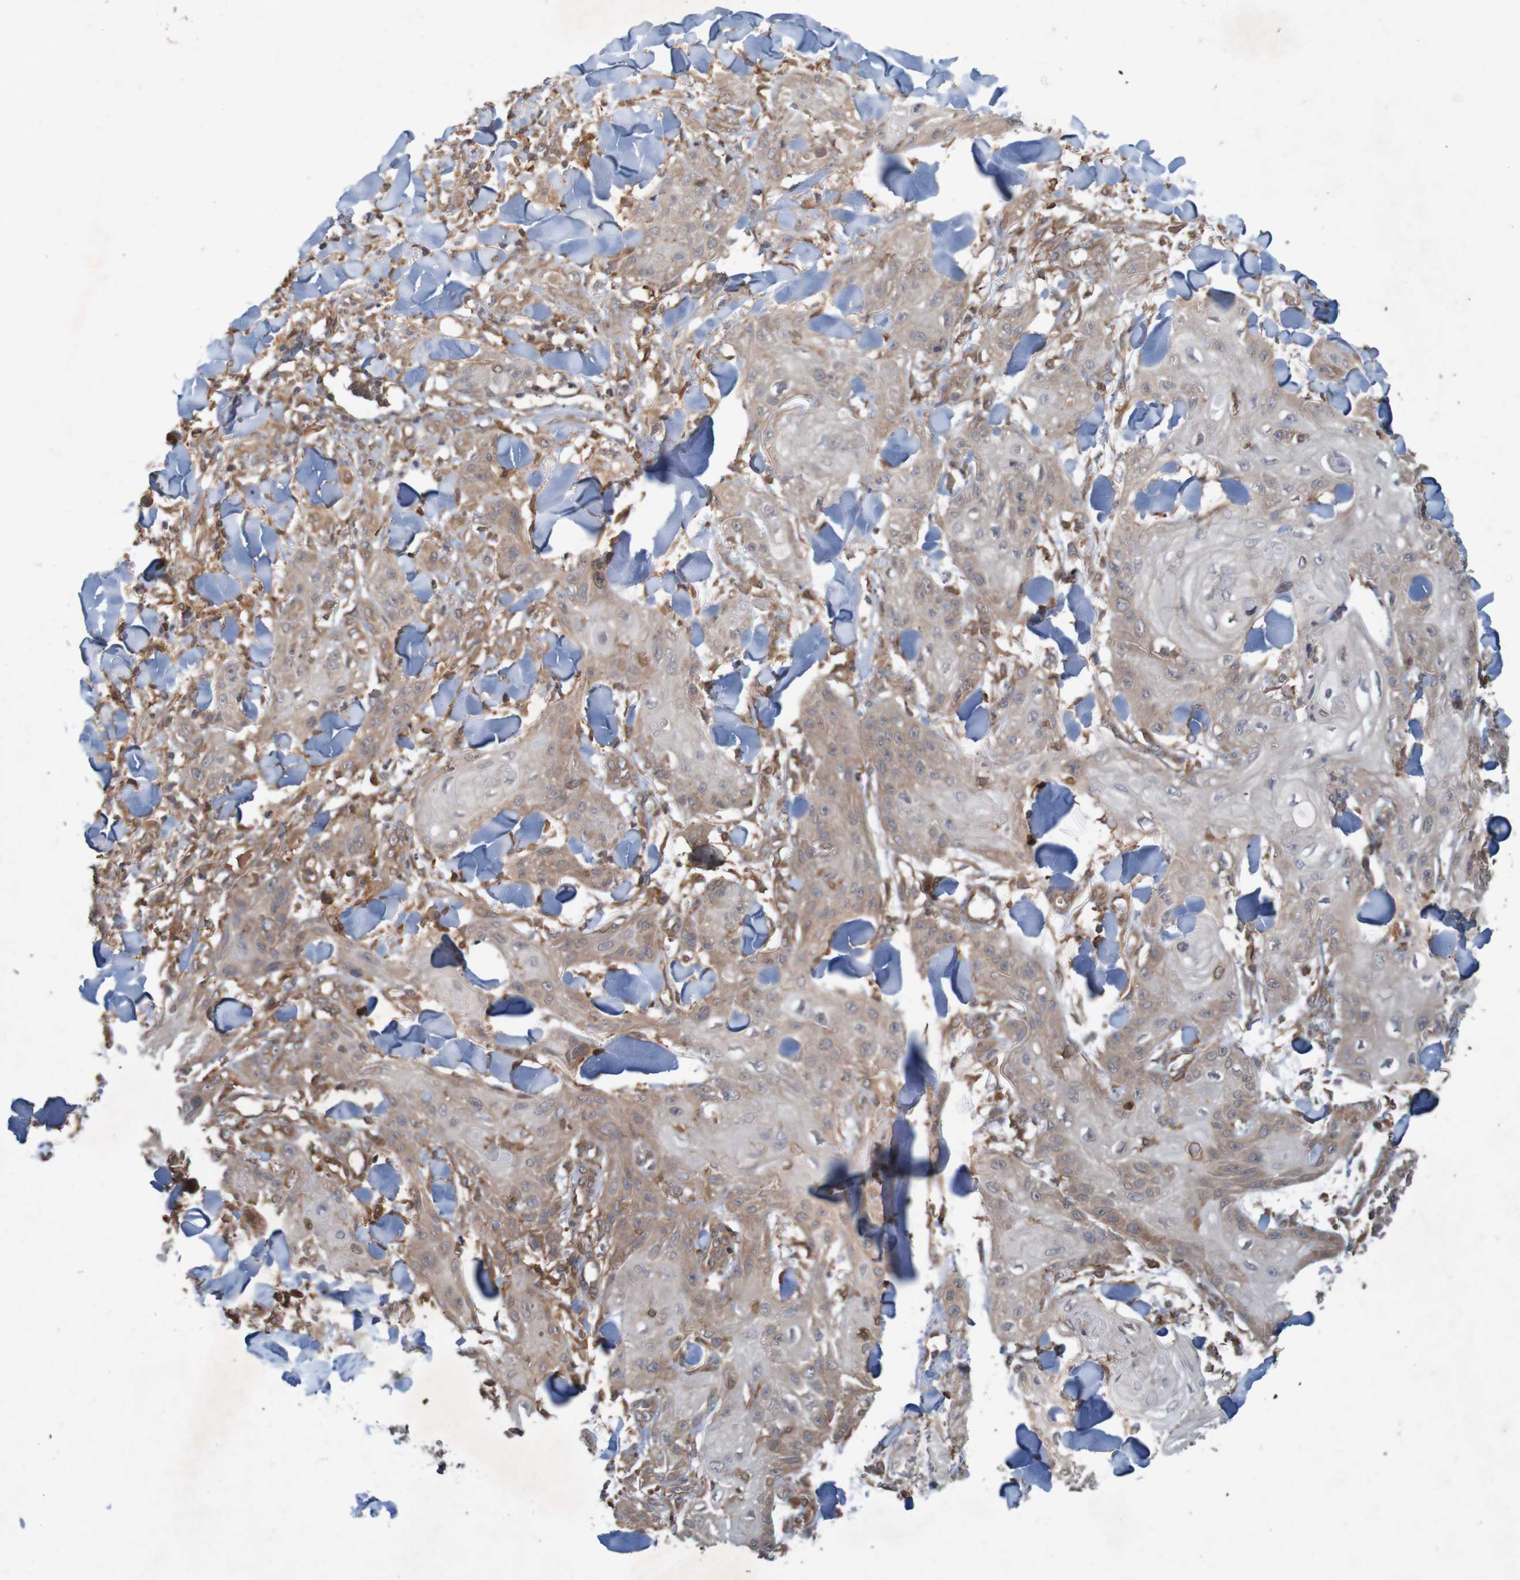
{"staining": {"intensity": "weak", "quantity": ">75%", "location": "cytoplasmic/membranous"}, "tissue": "skin cancer", "cell_type": "Tumor cells", "image_type": "cancer", "snomed": [{"axis": "morphology", "description": "Squamous cell carcinoma, NOS"}, {"axis": "topography", "description": "Skin"}], "caption": "The image demonstrates a brown stain indicating the presence of a protein in the cytoplasmic/membranous of tumor cells in skin squamous cell carcinoma. (DAB (3,3'-diaminobenzidine) IHC, brown staining for protein, blue staining for nuclei).", "gene": "ARHGEF11", "patient": {"sex": "male", "age": 74}}